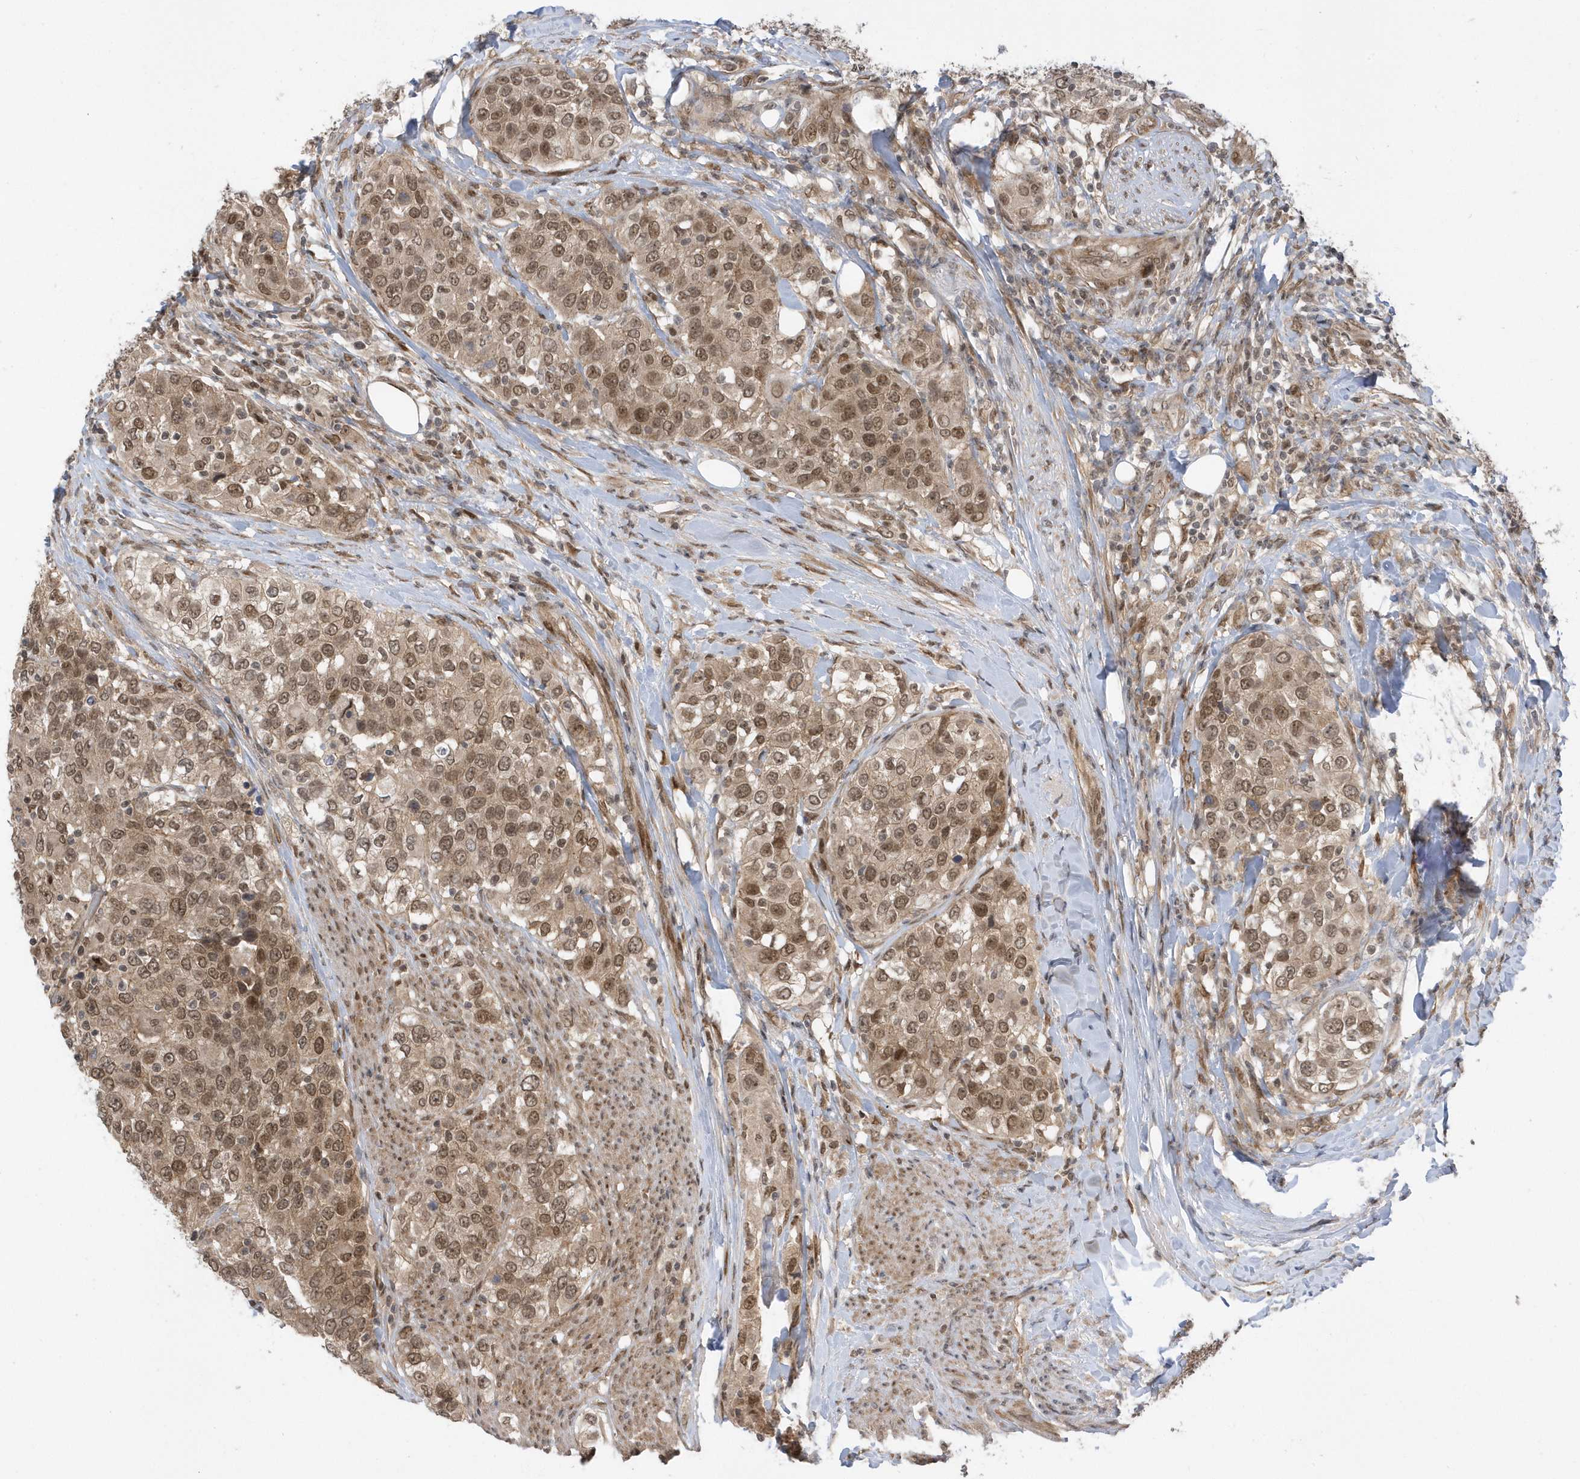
{"staining": {"intensity": "moderate", "quantity": ">75%", "location": "cytoplasmic/membranous,nuclear"}, "tissue": "urothelial cancer", "cell_type": "Tumor cells", "image_type": "cancer", "snomed": [{"axis": "morphology", "description": "Urothelial carcinoma, High grade"}, {"axis": "topography", "description": "Urinary bladder"}], "caption": "An immunohistochemistry photomicrograph of tumor tissue is shown. Protein staining in brown labels moderate cytoplasmic/membranous and nuclear positivity in high-grade urothelial carcinoma within tumor cells.", "gene": "USP53", "patient": {"sex": "female", "age": 80}}